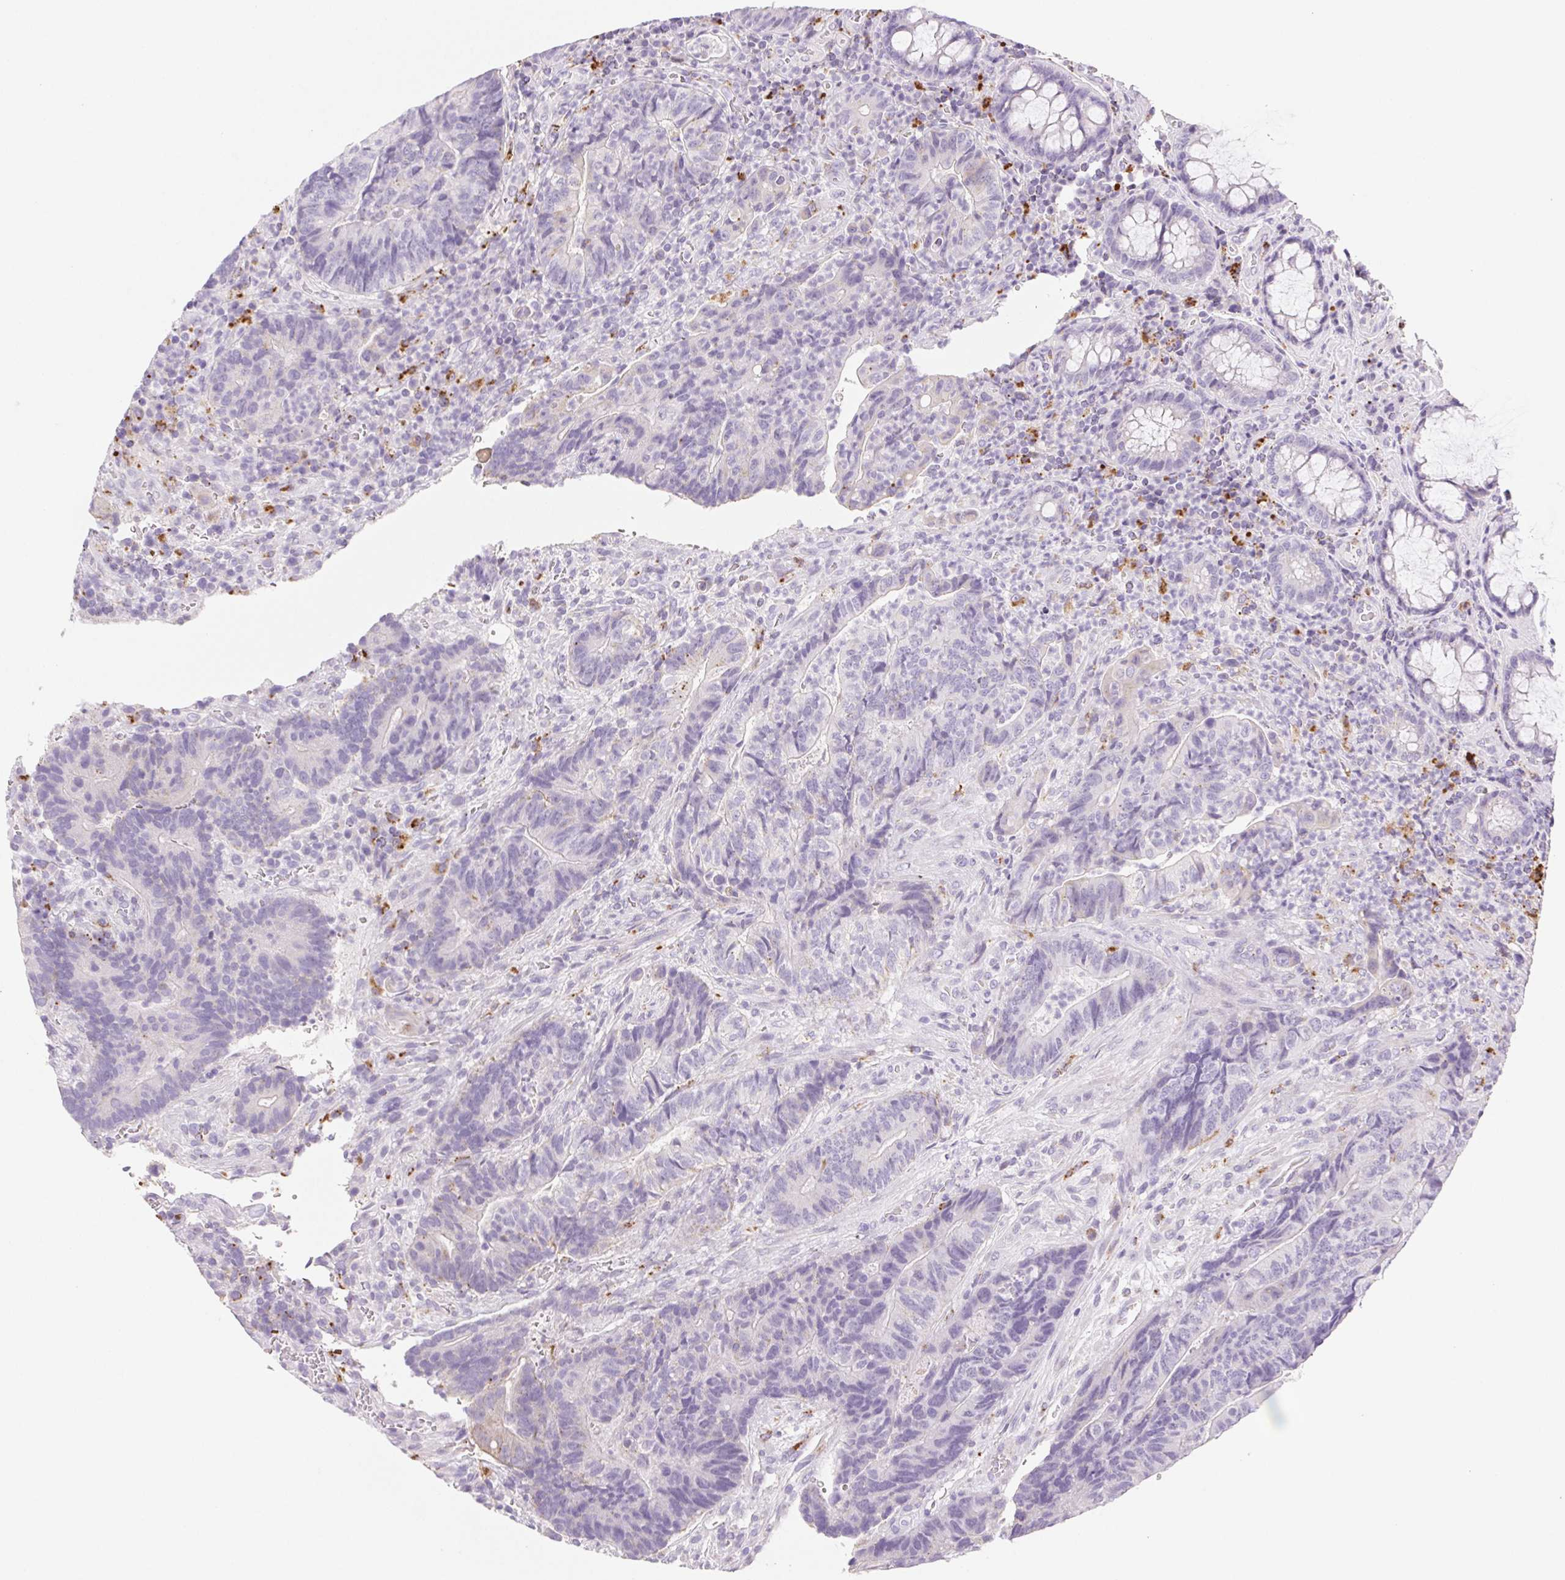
{"staining": {"intensity": "negative", "quantity": "none", "location": "none"}, "tissue": "colorectal cancer", "cell_type": "Tumor cells", "image_type": "cancer", "snomed": [{"axis": "morphology", "description": "Normal tissue, NOS"}, {"axis": "morphology", "description": "Adenocarcinoma, NOS"}, {"axis": "topography", "description": "Colon"}], "caption": "High power microscopy image of an IHC histopathology image of colorectal adenocarcinoma, revealing no significant expression in tumor cells.", "gene": "LIPA", "patient": {"sex": "female", "age": 48}}